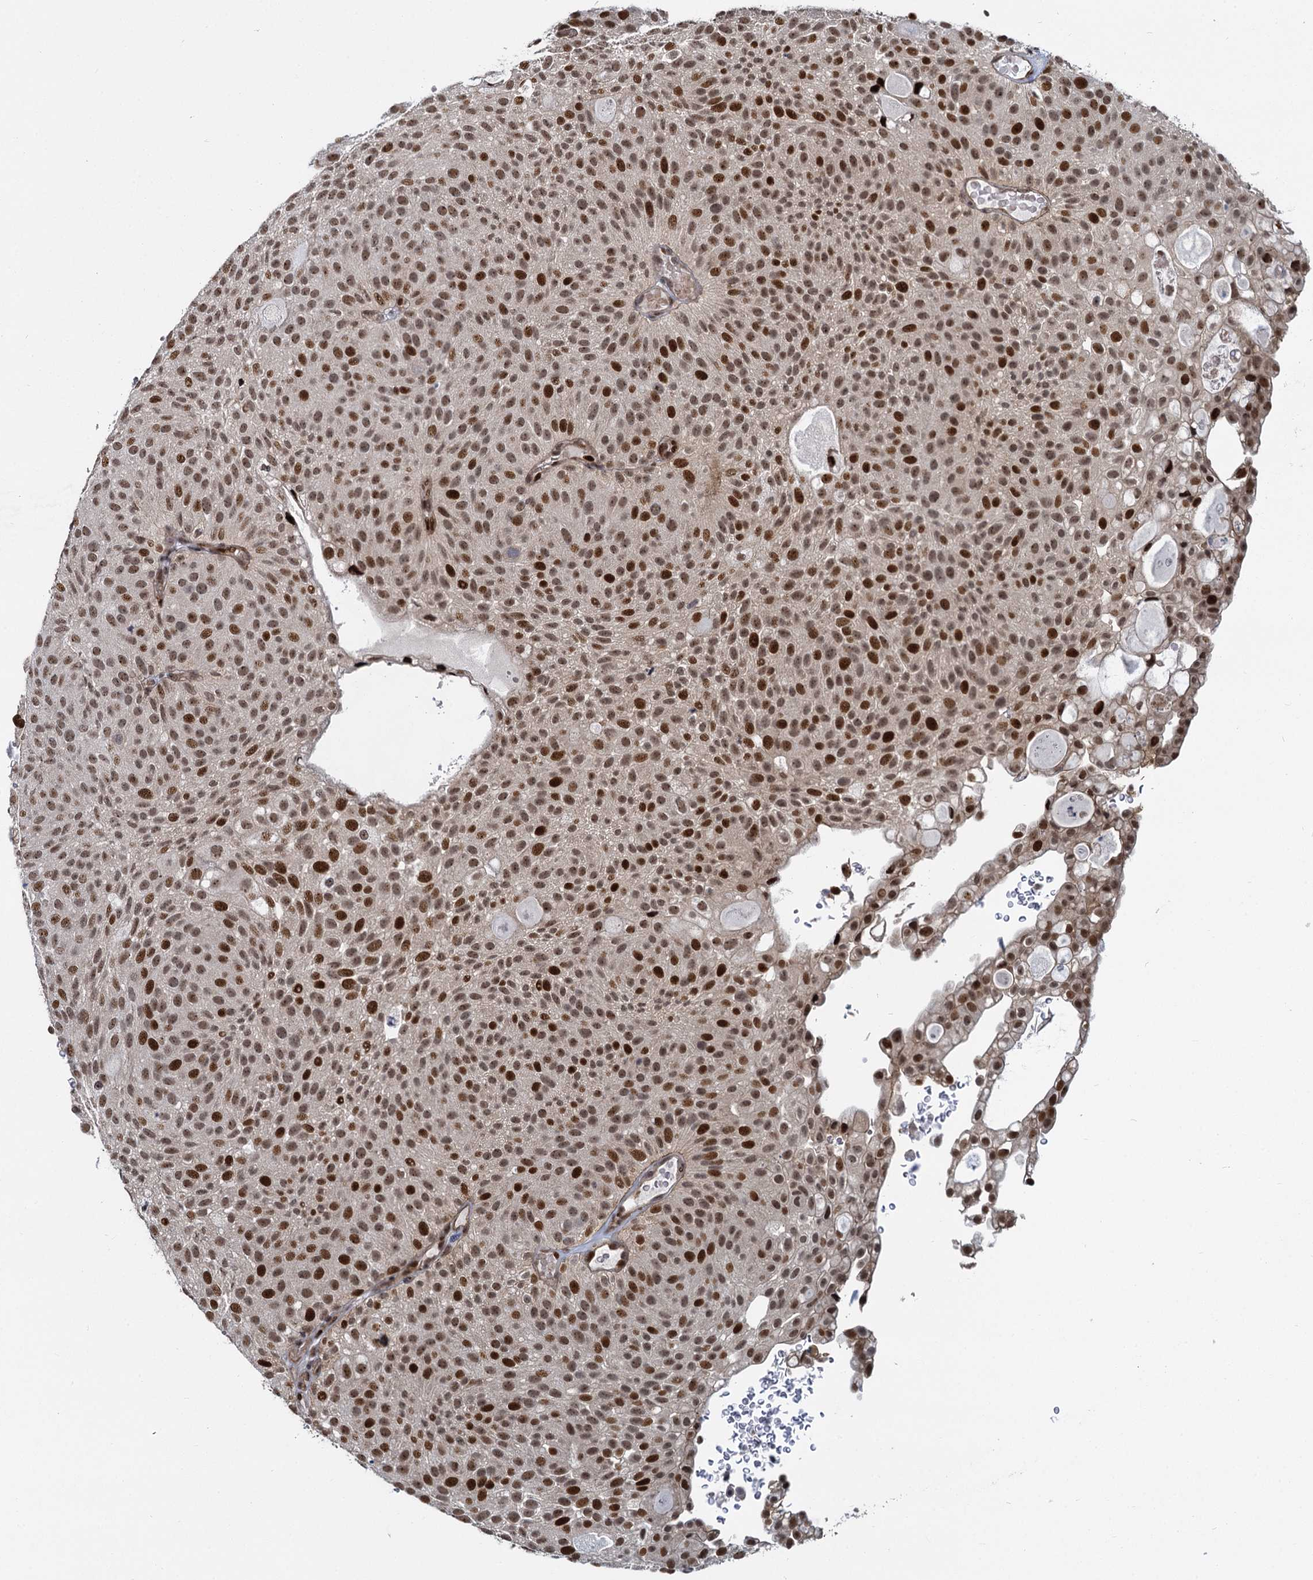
{"staining": {"intensity": "strong", "quantity": ">75%", "location": "nuclear"}, "tissue": "urothelial cancer", "cell_type": "Tumor cells", "image_type": "cancer", "snomed": [{"axis": "morphology", "description": "Urothelial carcinoma, Low grade"}, {"axis": "topography", "description": "Urinary bladder"}], "caption": "Immunohistochemistry micrograph of low-grade urothelial carcinoma stained for a protein (brown), which demonstrates high levels of strong nuclear positivity in approximately >75% of tumor cells.", "gene": "ANKRD49", "patient": {"sex": "male", "age": 78}}